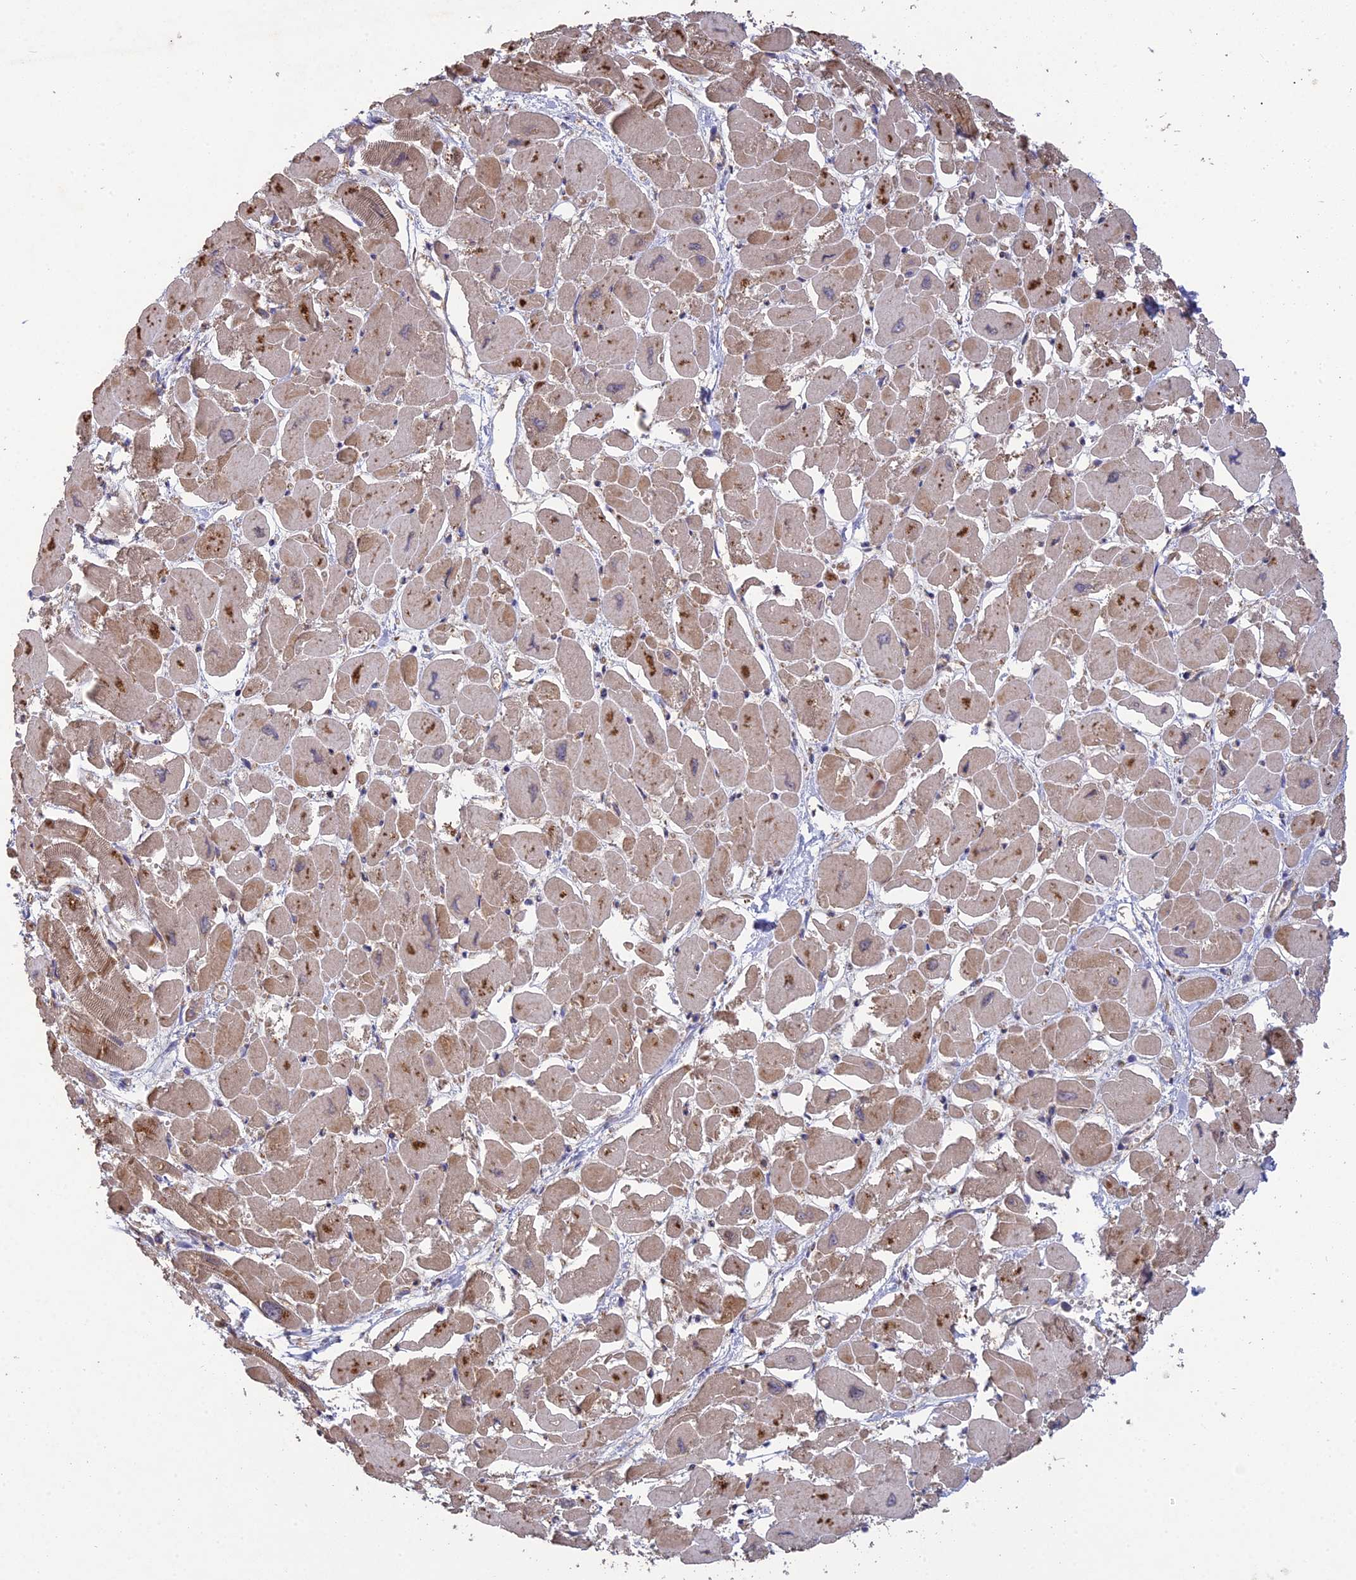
{"staining": {"intensity": "weak", "quantity": "25%-75%", "location": "cytoplasmic/membranous"}, "tissue": "heart muscle", "cell_type": "Cardiomyocytes", "image_type": "normal", "snomed": [{"axis": "morphology", "description": "Normal tissue, NOS"}, {"axis": "topography", "description": "Heart"}], "caption": "The histopathology image demonstrates staining of normal heart muscle, revealing weak cytoplasmic/membranous protein expression (brown color) within cardiomyocytes.", "gene": "ARHGAP40", "patient": {"sex": "male", "age": 54}}